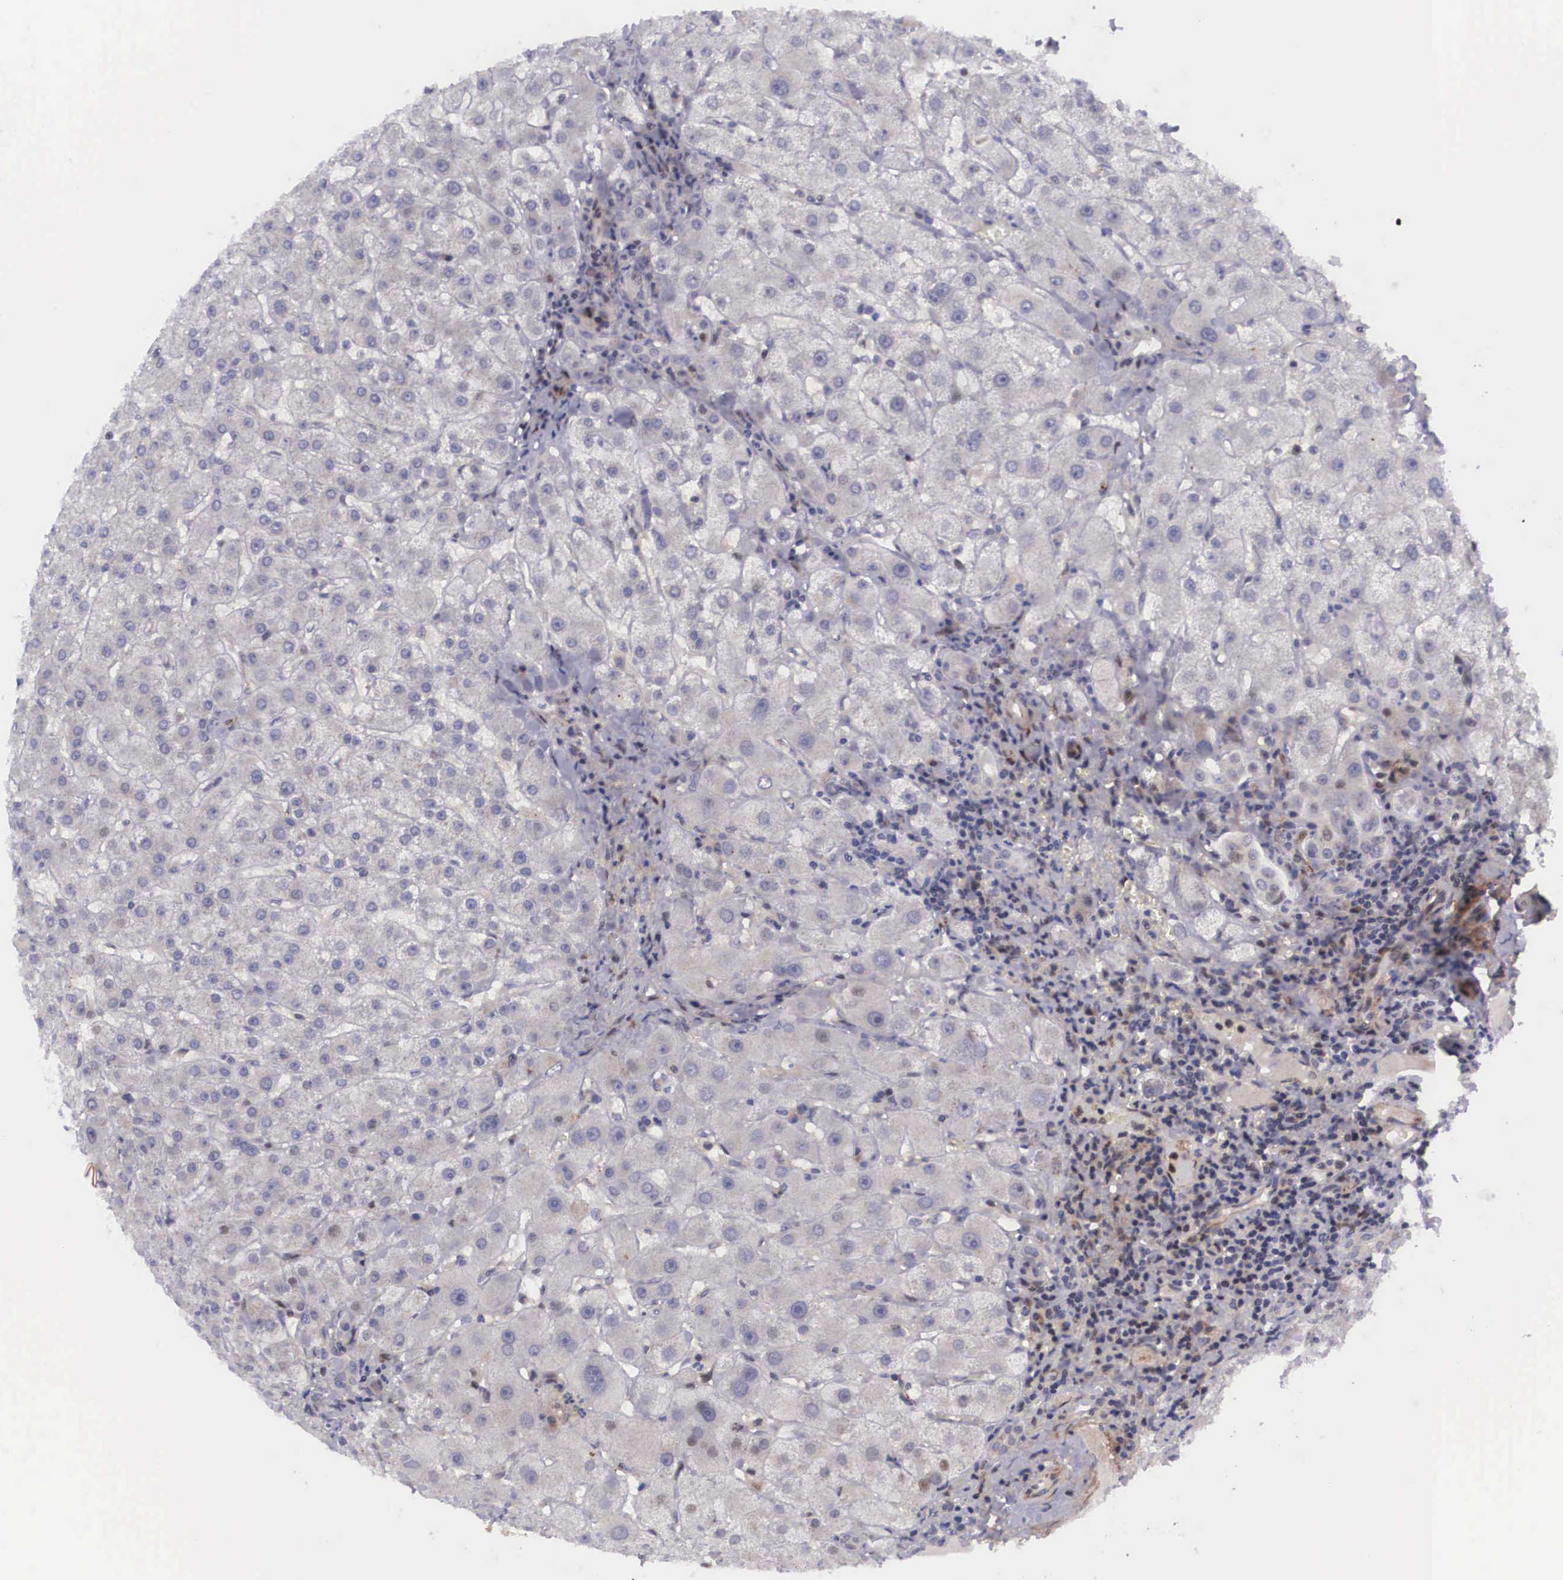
{"staining": {"intensity": "weak", "quantity": "<25%", "location": "cytoplasmic/membranous,nuclear"}, "tissue": "liver", "cell_type": "Cholangiocytes", "image_type": "normal", "snomed": [{"axis": "morphology", "description": "Normal tissue, NOS"}, {"axis": "topography", "description": "Liver"}], "caption": "Immunohistochemistry histopathology image of normal liver stained for a protein (brown), which reveals no staining in cholangiocytes.", "gene": "EMID1", "patient": {"sex": "female", "age": 79}}